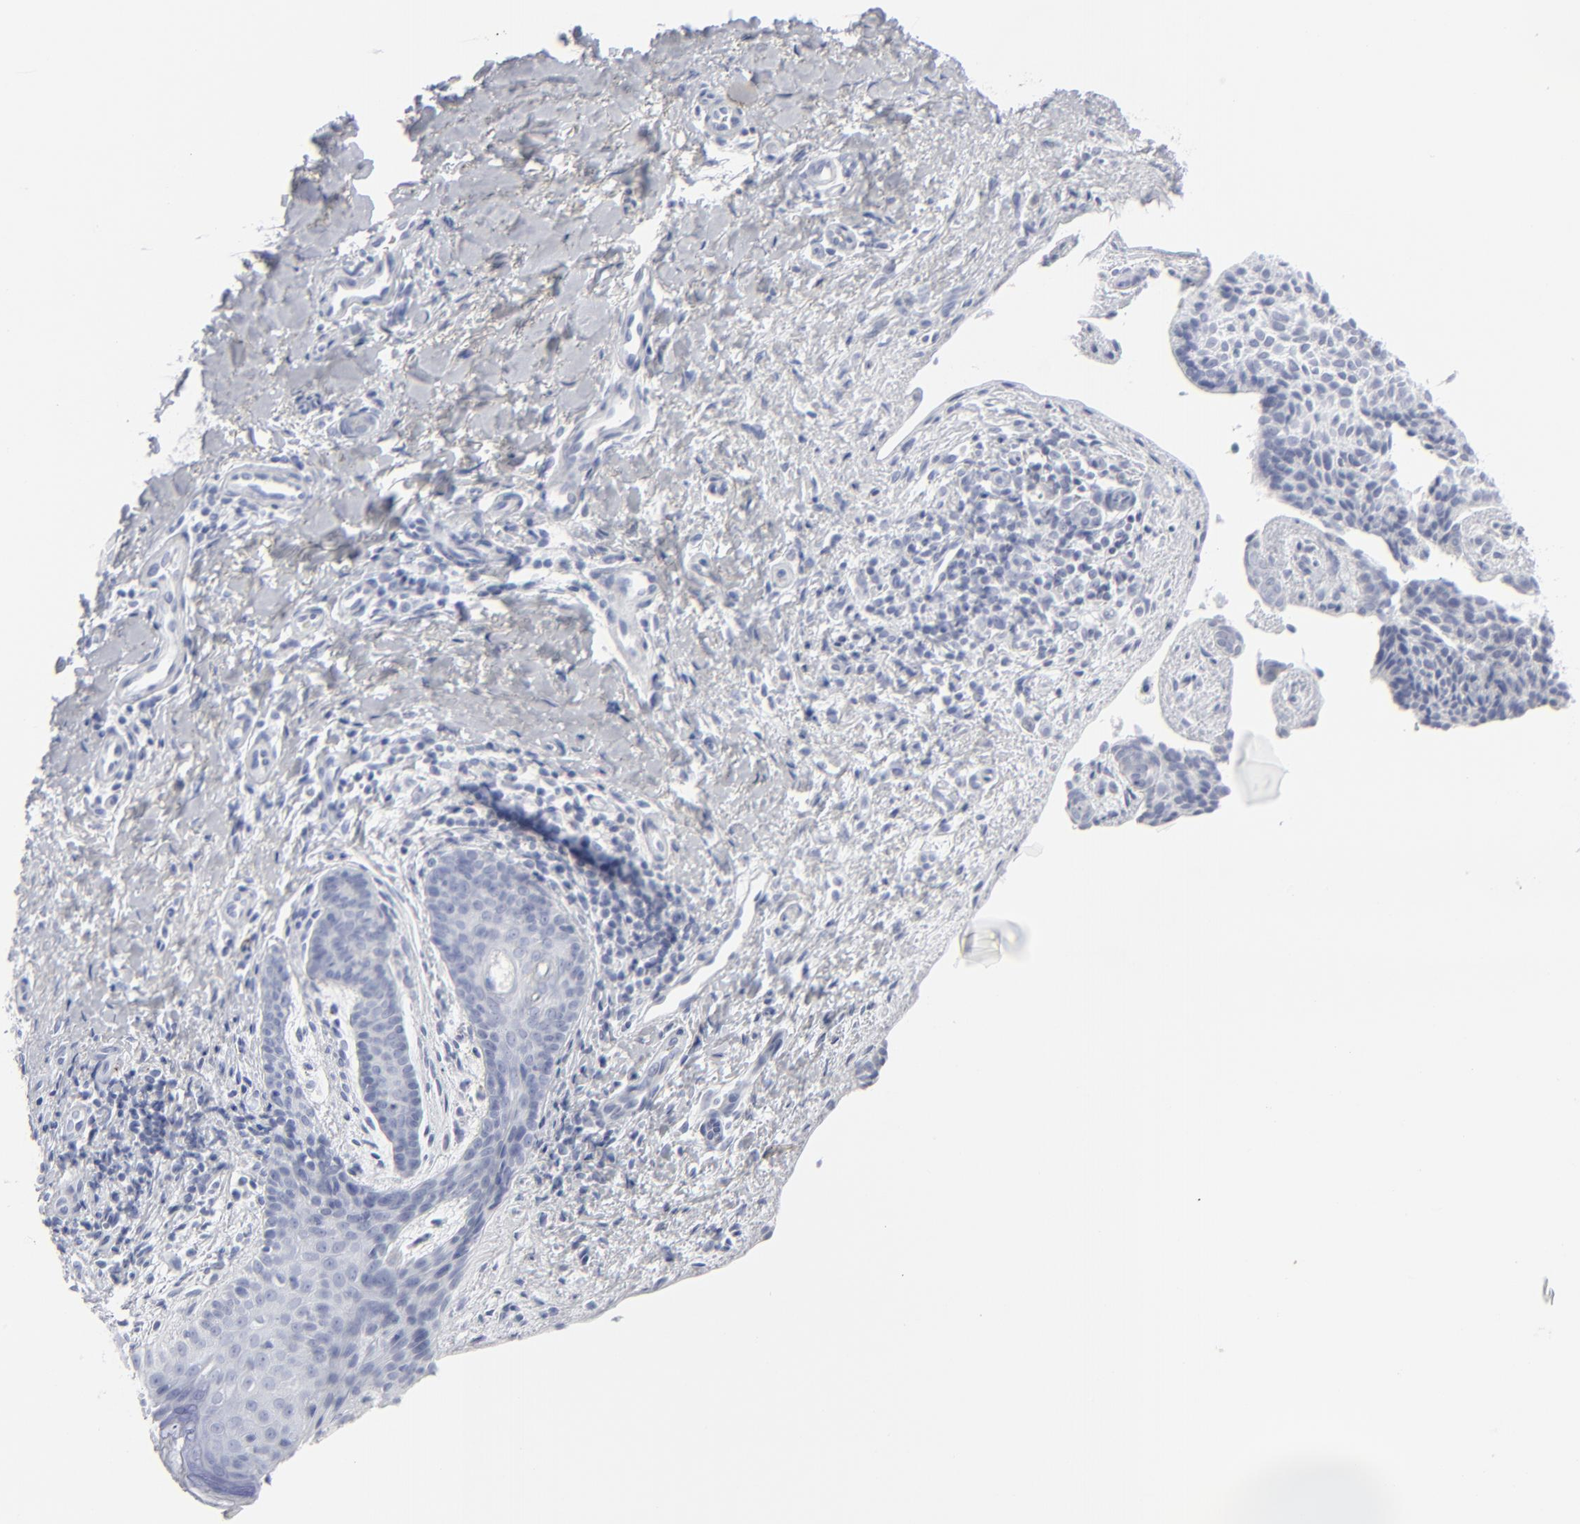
{"staining": {"intensity": "negative", "quantity": "none", "location": "none"}, "tissue": "skin cancer", "cell_type": "Tumor cells", "image_type": "cancer", "snomed": [{"axis": "morphology", "description": "Basal cell carcinoma"}, {"axis": "topography", "description": "Skin"}], "caption": "High magnification brightfield microscopy of skin cancer (basal cell carcinoma) stained with DAB (brown) and counterstained with hematoxylin (blue): tumor cells show no significant positivity.", "gene": "MSLN", "patient": {"sex": "female", "age": 78}}